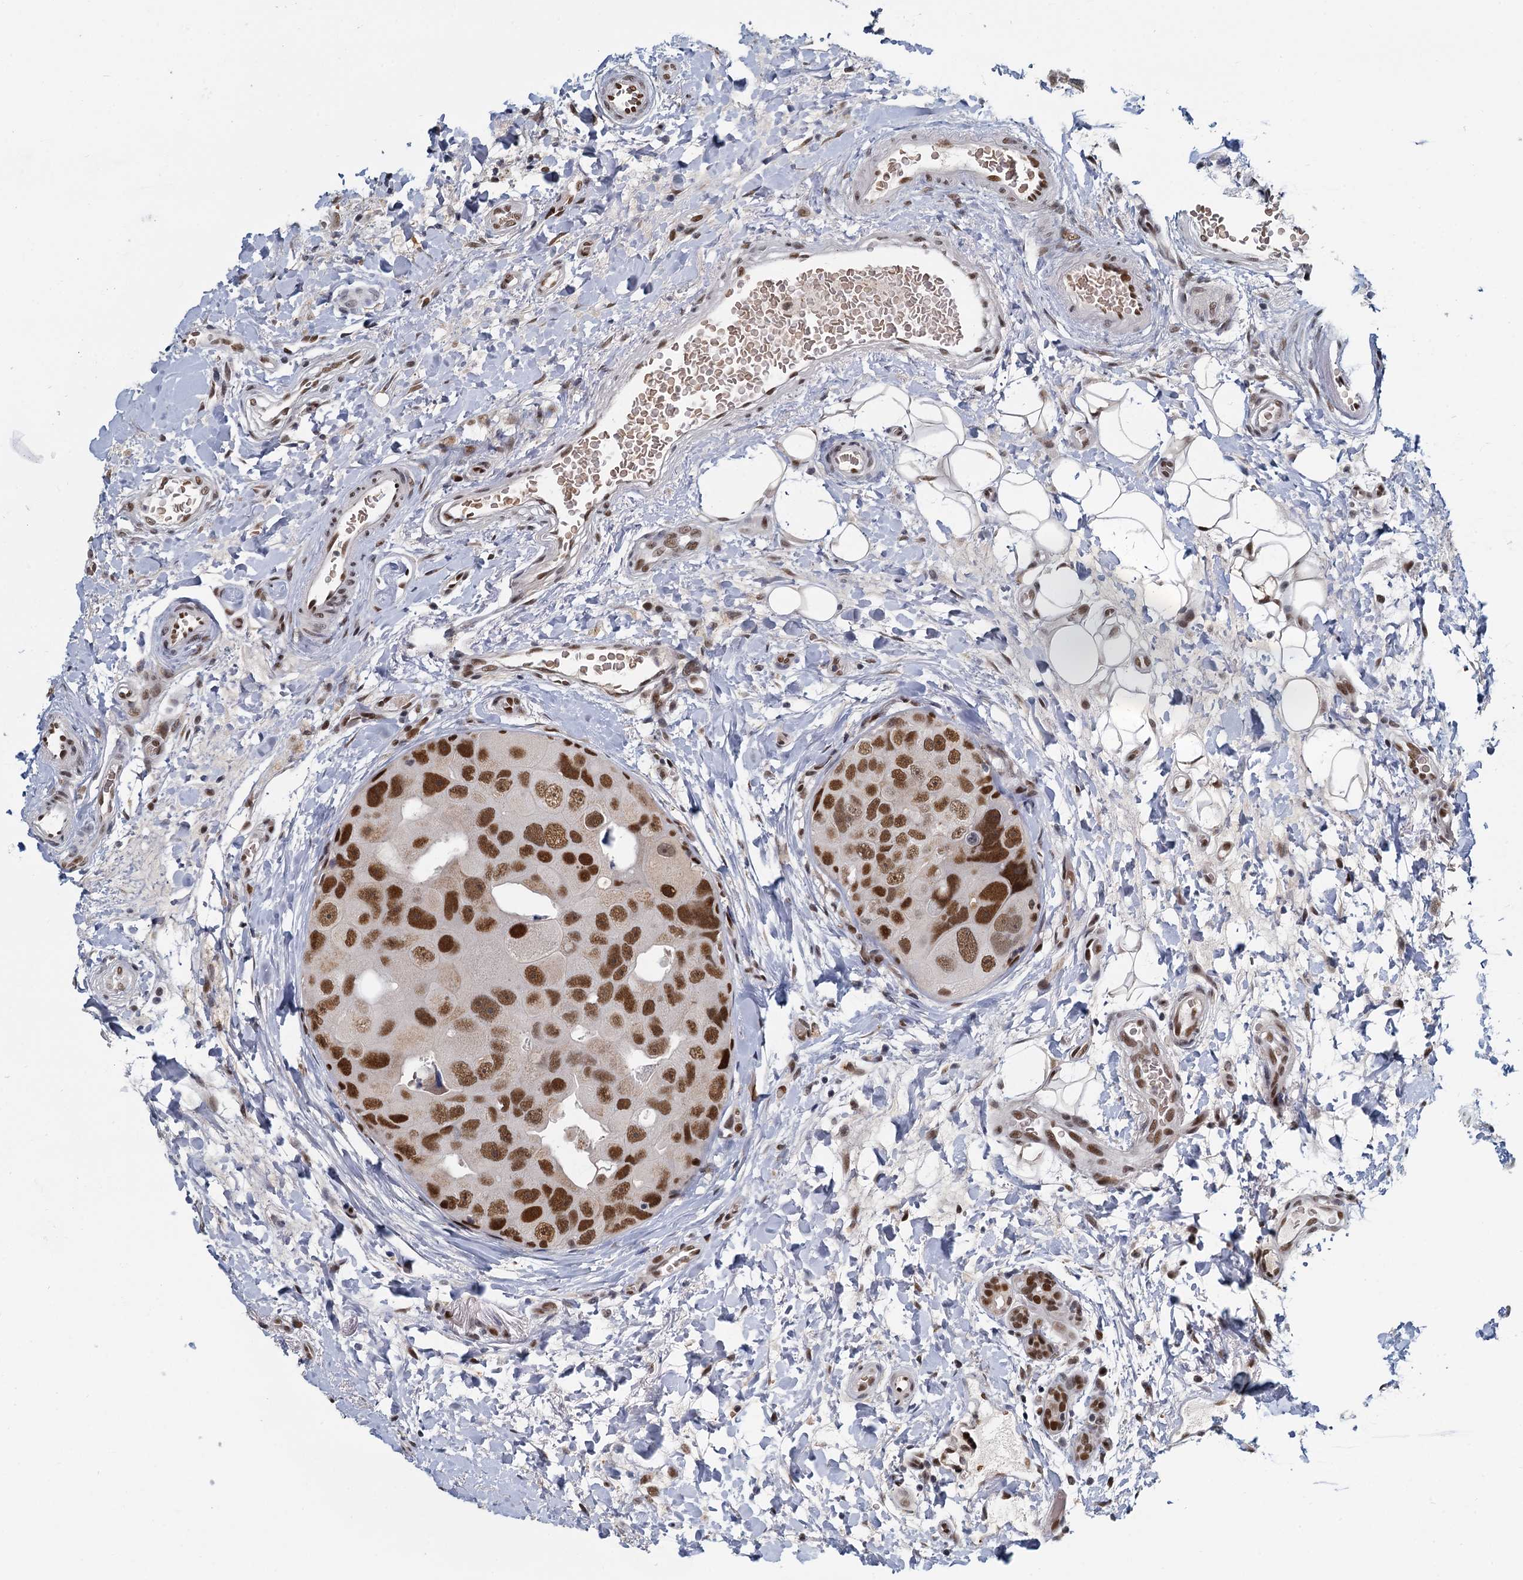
{"staining": {"intensity": "strong", "quantity": ">75%", "location": "nuclear"}, "tissue": "breast cancer", "cell_type": "Tumor cells", "image_type": "cancer", "snomed": [{"axis": "morphology", "description": "Normal tissue, NOS"}, {"axis": "morphology", "description": "Duct carcinoma"}, {"axis": "topography", "description": "Breast"}], "caption": "Human invasive ductal carcinoma (breast) stained with a protein marker exhibits strong staining in tumor cells.", "gene": "RPRD1A", "patient": {"sex": "female", "age": 62}}